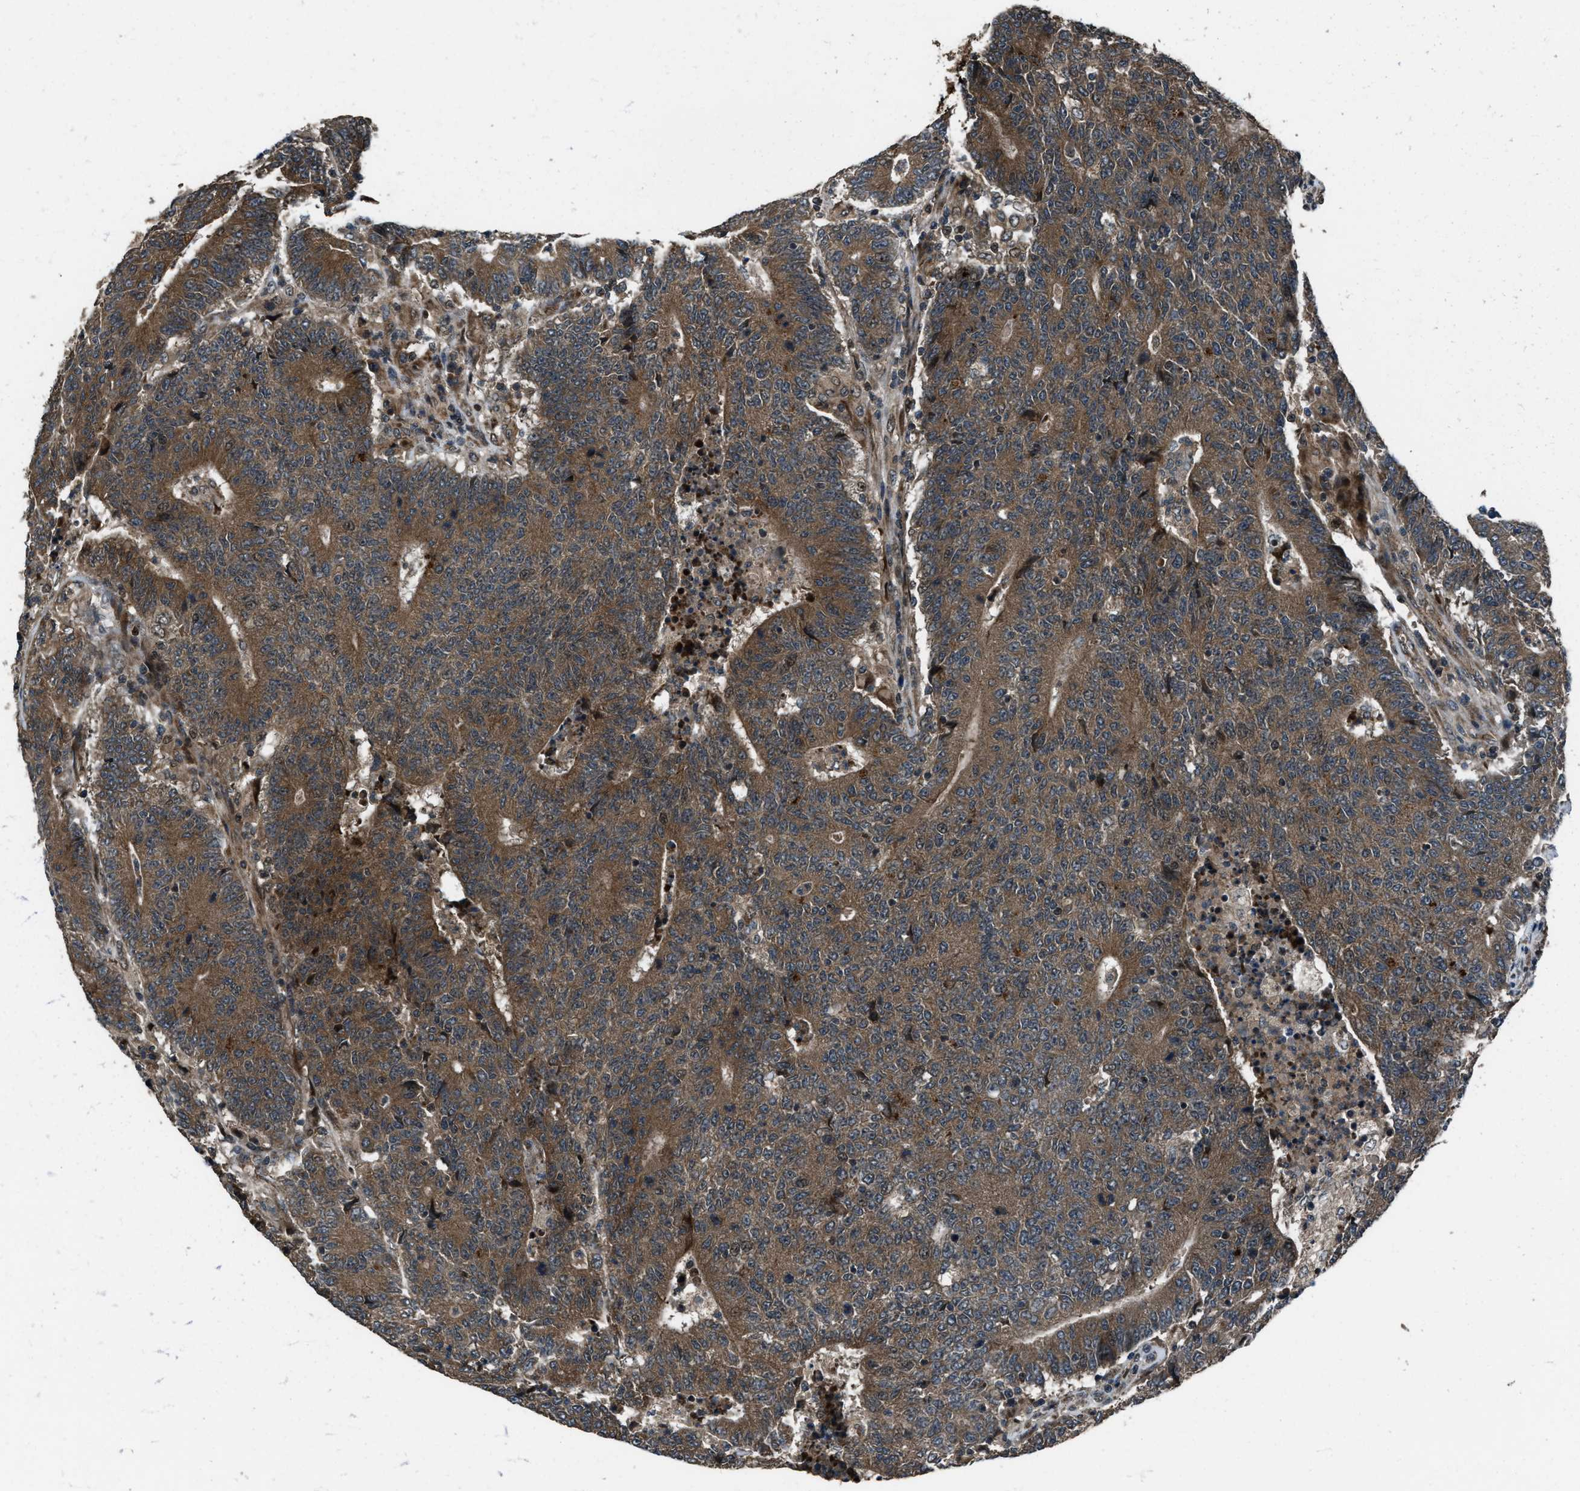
{"staining": {"intensity": "moderate", "quantity": ">75%", "location": "cytoplasmic/membranous"}, "tissue": "colorectal cancer", "cell_type": "Tumor cells", "image_type": "cancer", "snomed": [{"axis": "morphology", "description": "Normal tissue, NOS"}, {"axis": "morphology", "description": "Adenocarcinoma, NOS"}, {"axis": "topography", "description": "Colon"}], "caption": "Protein analysis of colorectal adenocarcinoma tissue displays moderate cytoplasmic/membranous positivity in approximately >75% of tumor cells. The staining was performed using DAB, with brown indicating positive protein expression. Nuclei are stained blue with hematoxylin.", "gene": "IRAK4", "patient": {"sex": "female", "age": 75}}